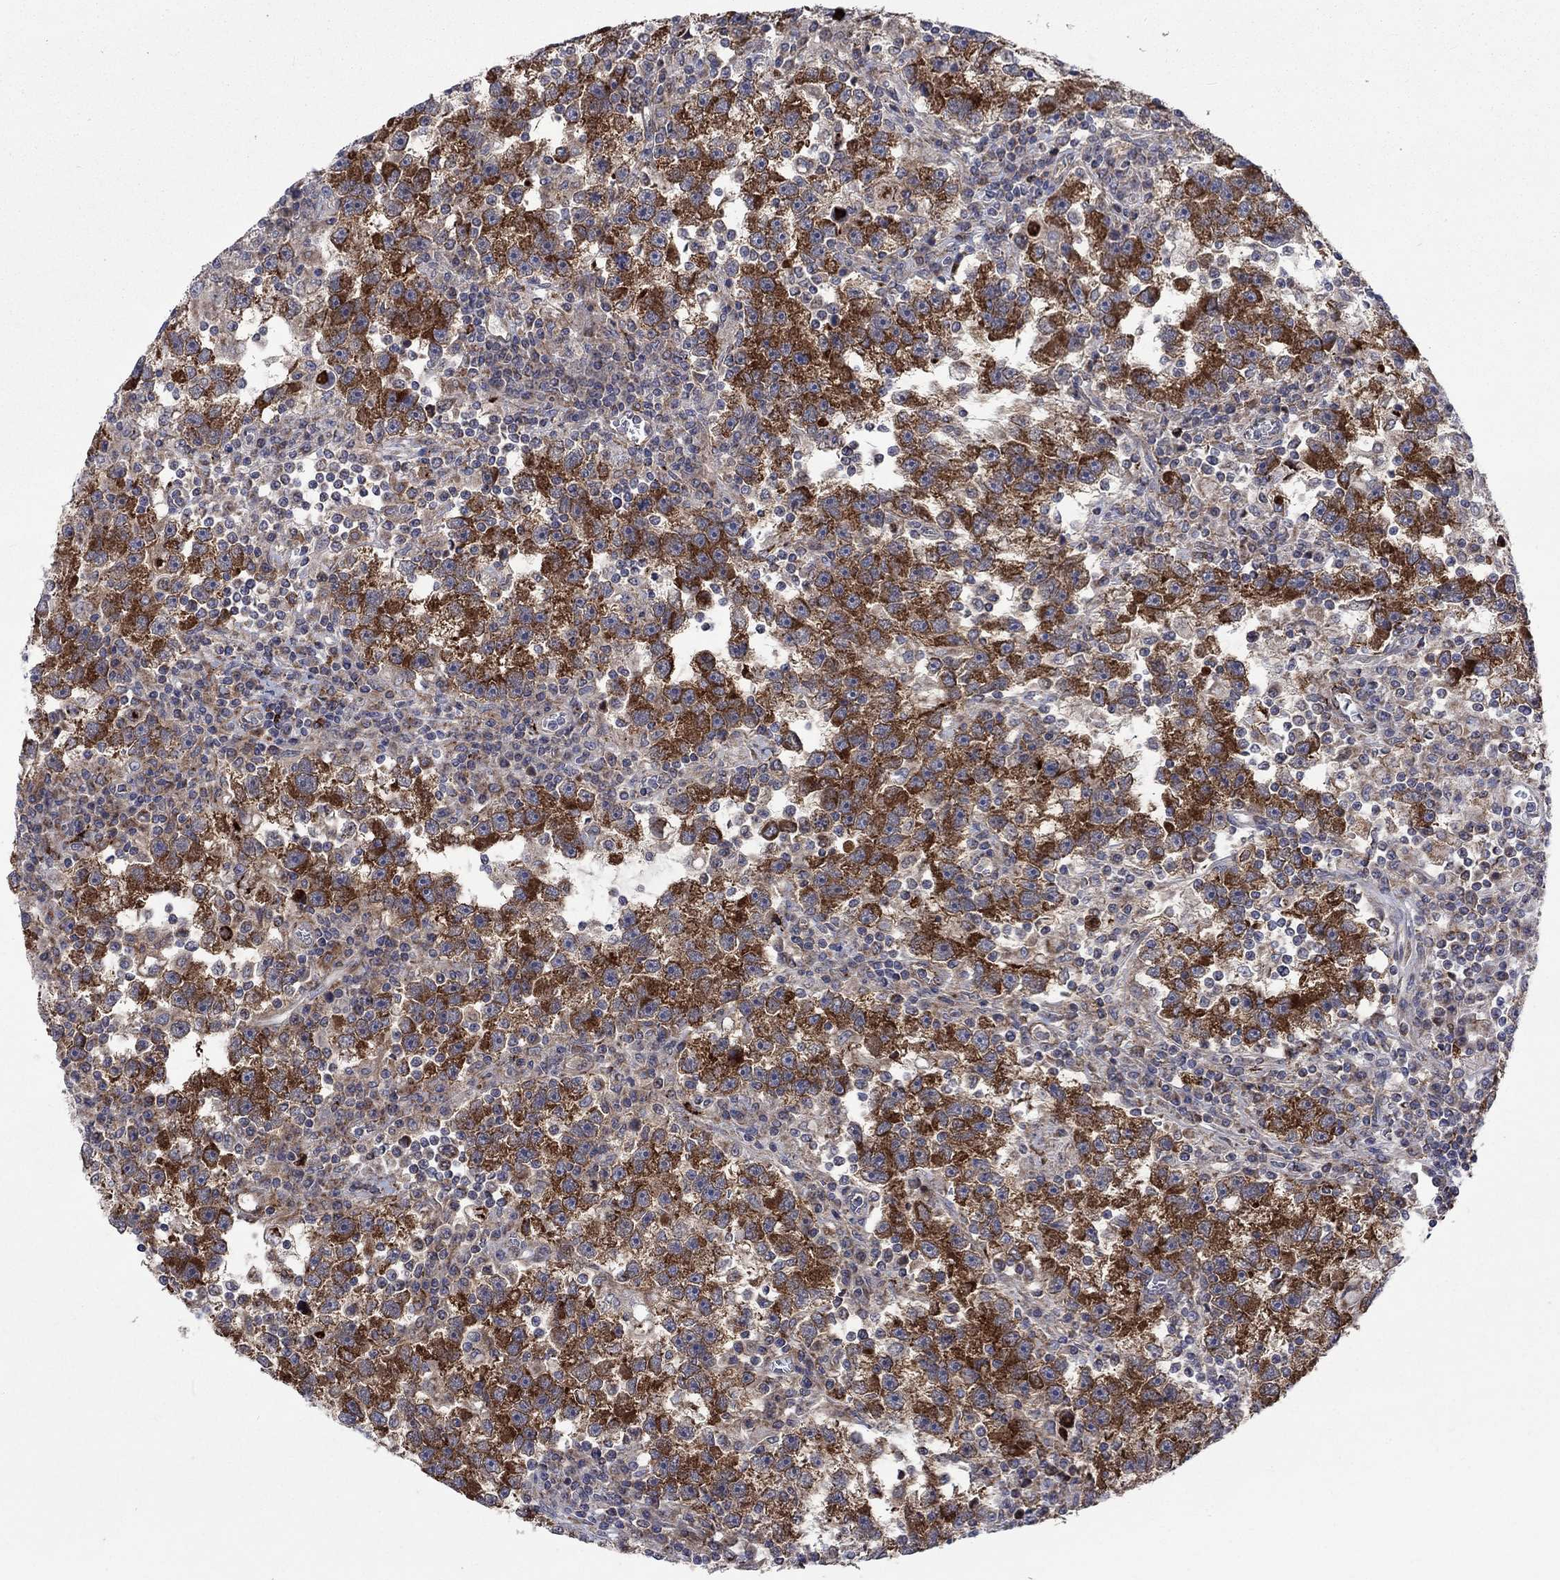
{"staining": {"intensity": "strong", "quantity": "25%-75%", "location": "cytoplasmic/membranous"}, "tissue": "testis cancer", "cell_type": "Tumor cells", "image_type": "cancer", "snomed": [{"axis": "morphology", "description": "Seminoma, NOS"}, {"axis": "topography", "description": "Testis"}], "caption": "Human seminoma (testis) stained with a protein marker exhibits strong staining in tumor cells.", "gene": "SLC35F2", "patient": {"sex": "male", "age": 47}}